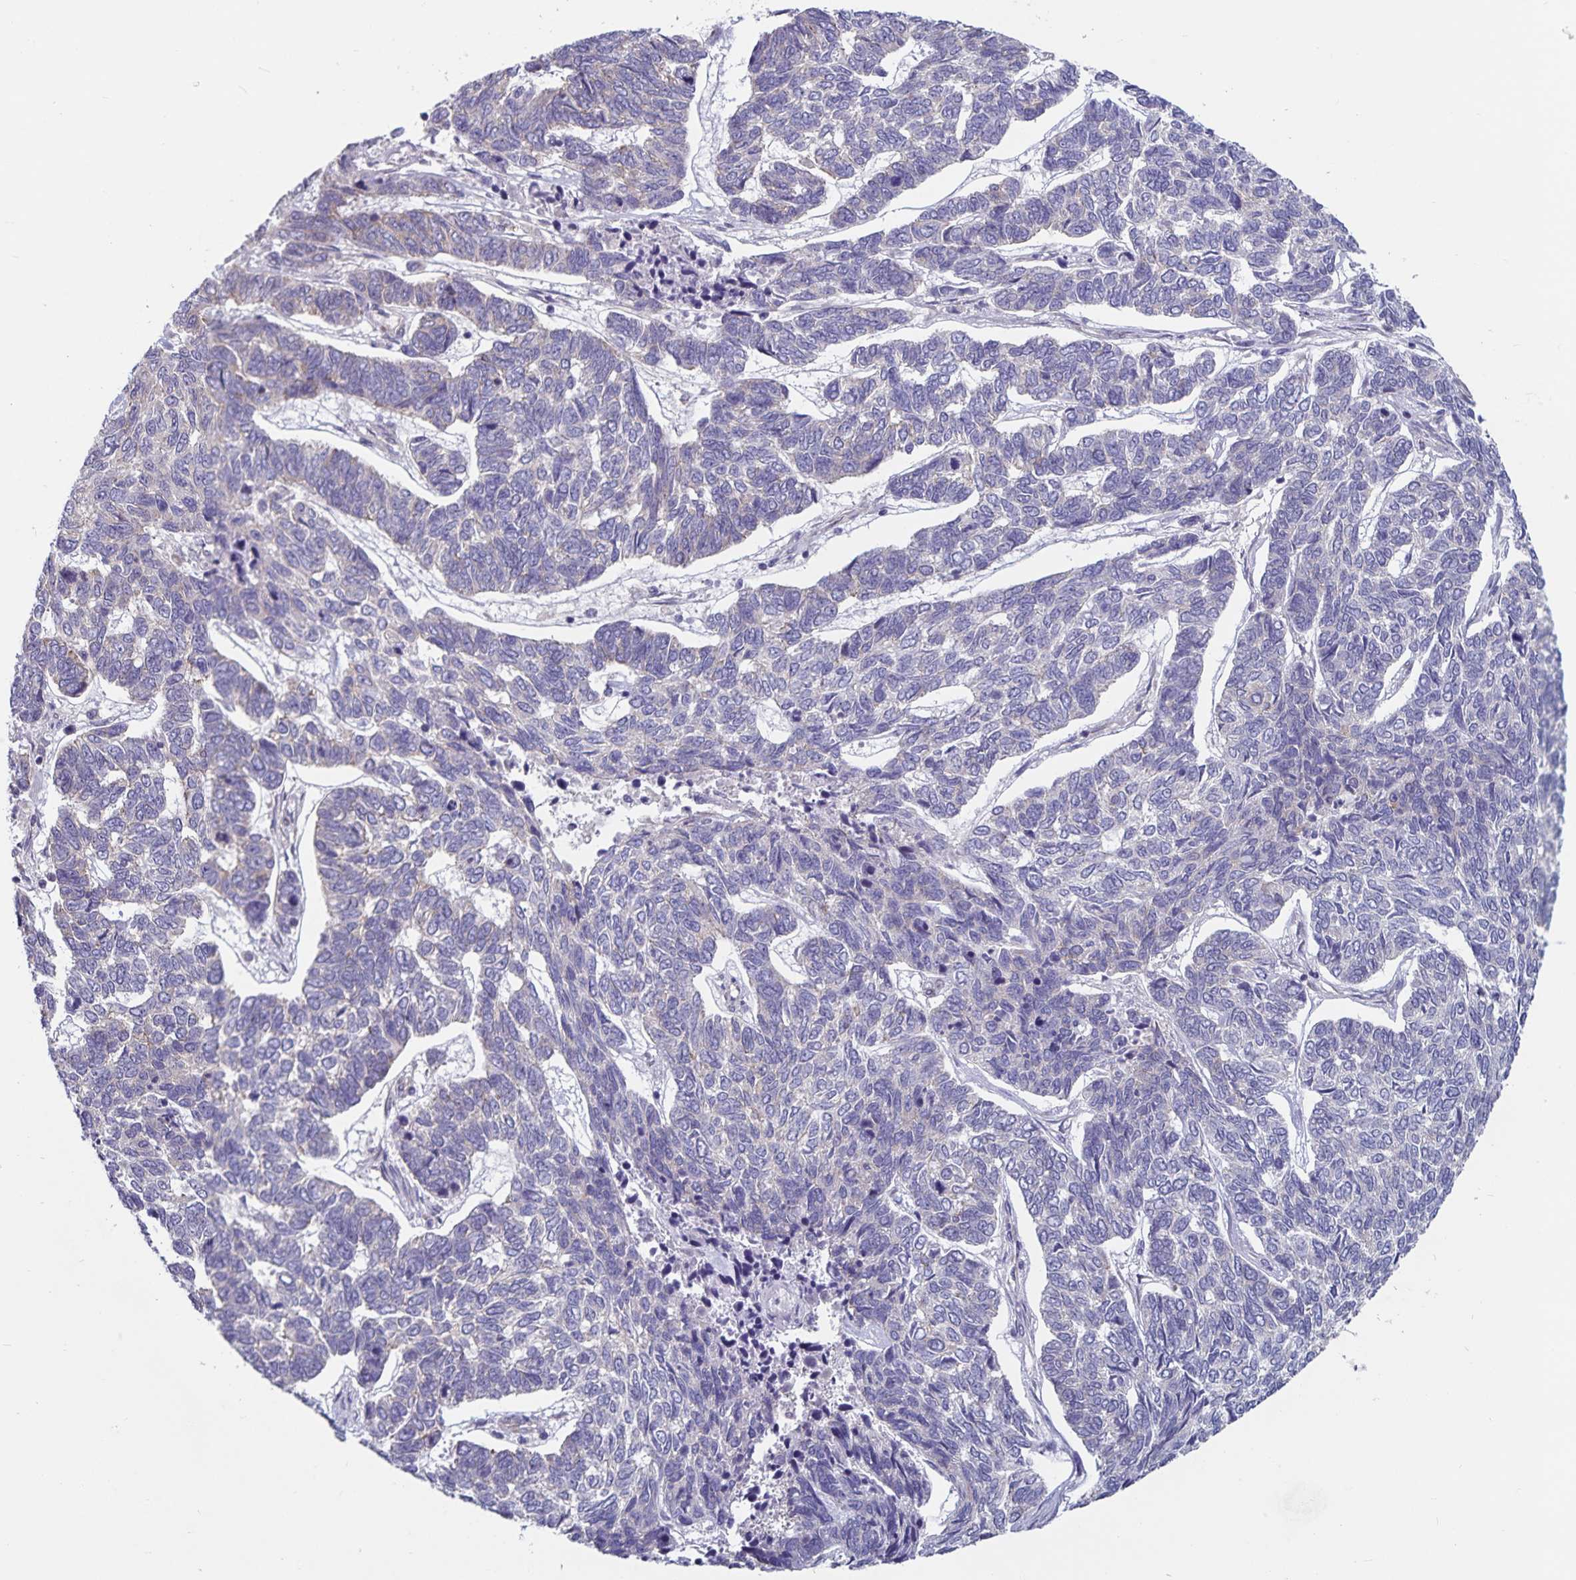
{"staining": {"intensity": "negative", "quantity": "none", "location": "none"}, "tissue": "skin cancer", "cell_type": "Tumor cells", "image_type": "cancer", "snomed": [{"axis": "morphology", "description": "Basal cell carcinoma"}, {"axis": "topography", "description": "Skin"}], "caption": "The photomicrograph demonstrates no staining of tumor cells in skin cancer (basal cell carcinoma).", "gene": "FAM120A", "patient": {"sex": "female", "age": 65}}